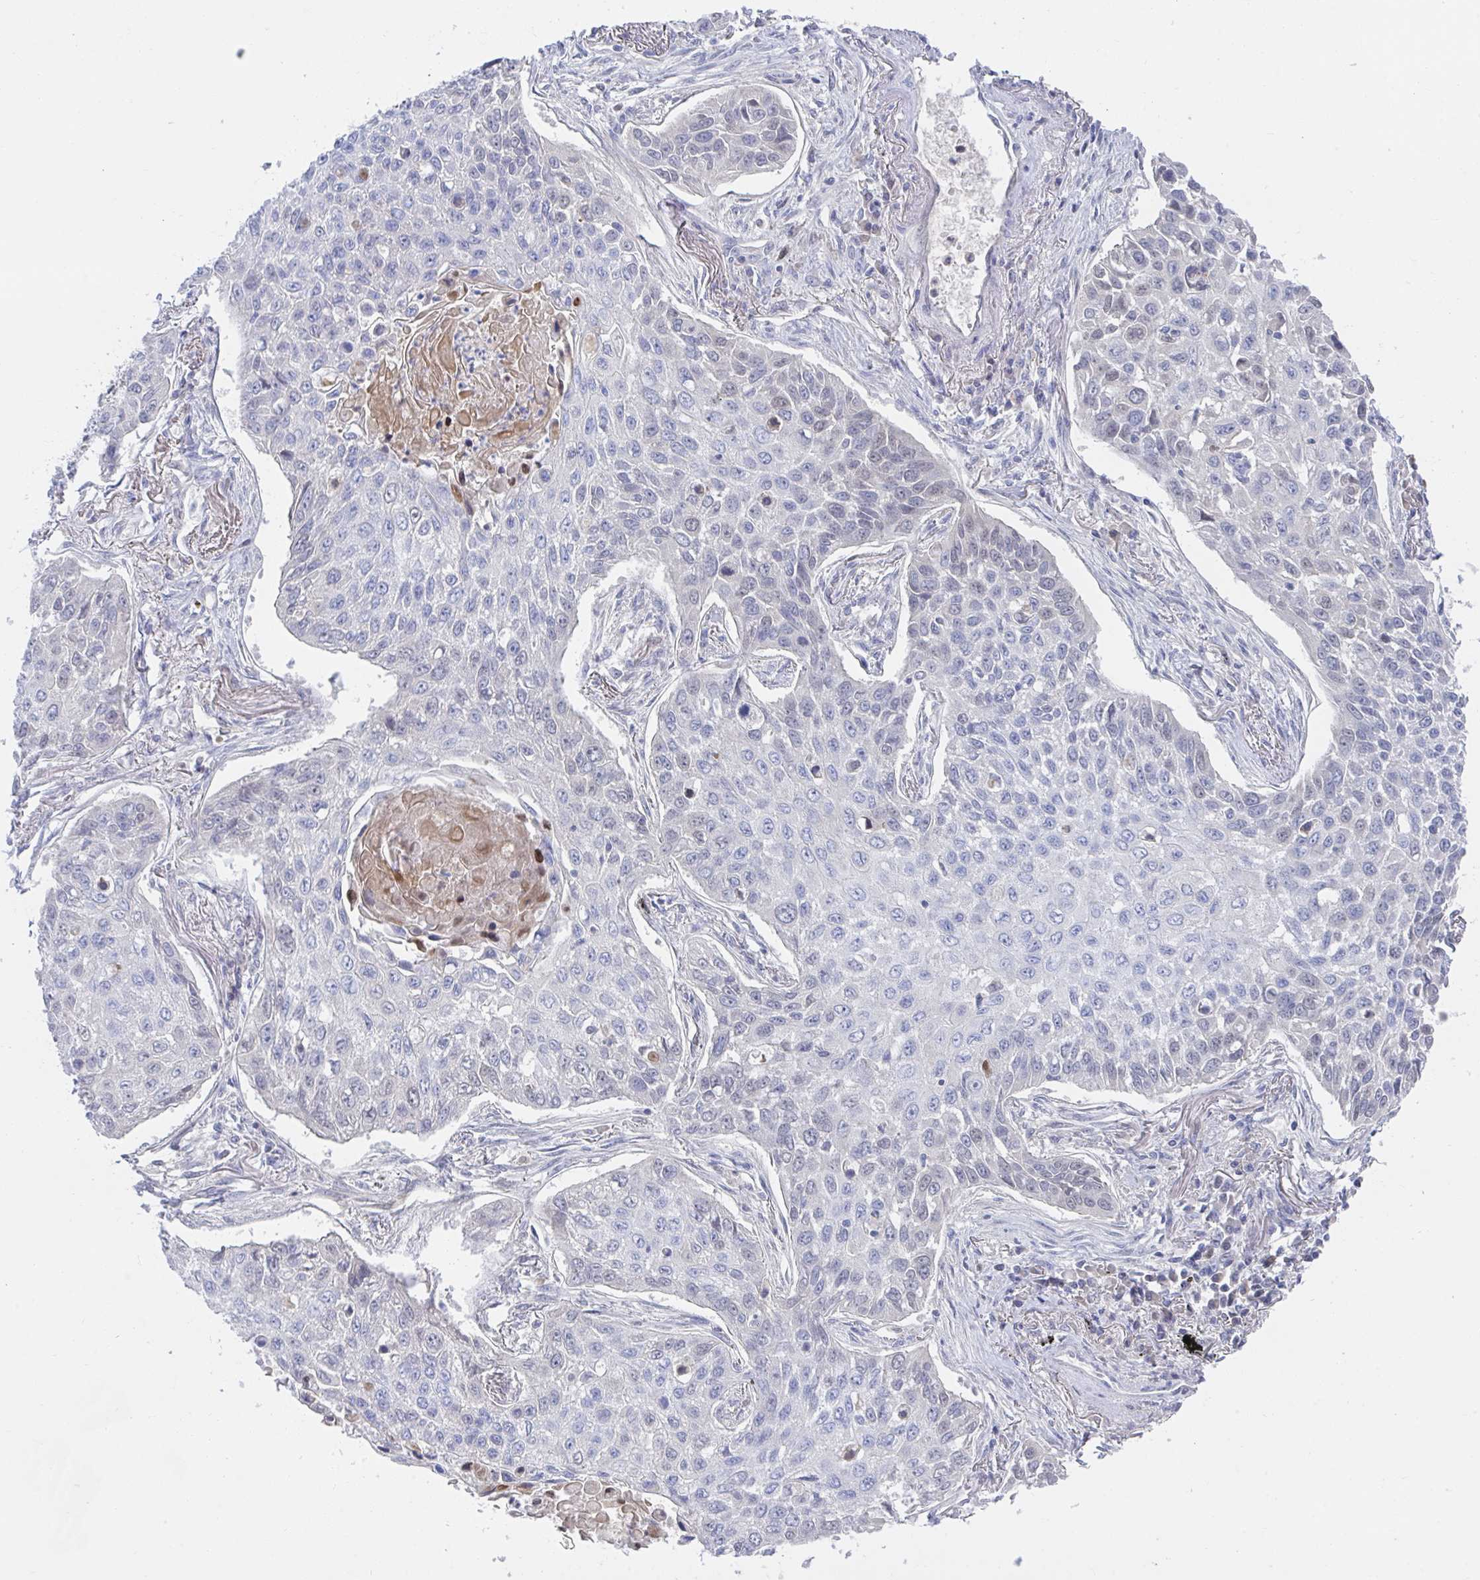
{"staining": {"intensity": "negative", "quantity": "none", "location": "none"}, "tissue": "lung cancer", "cell_type": "Tumor cells", "image_type": "cancer", "snomed": [{"axis": "morphology", "description": "Squamous cell carcinoma, NOS"}, {"axis": "topography", "description": "Lung"}], "caption": "Lung cancer (squamous cell carcinoma) stained for a protein using immunohistochemistry reveals no staining tumor cells.", "gene": "TNFAIP6", "patient": {"sex": "male", "age": 75}}